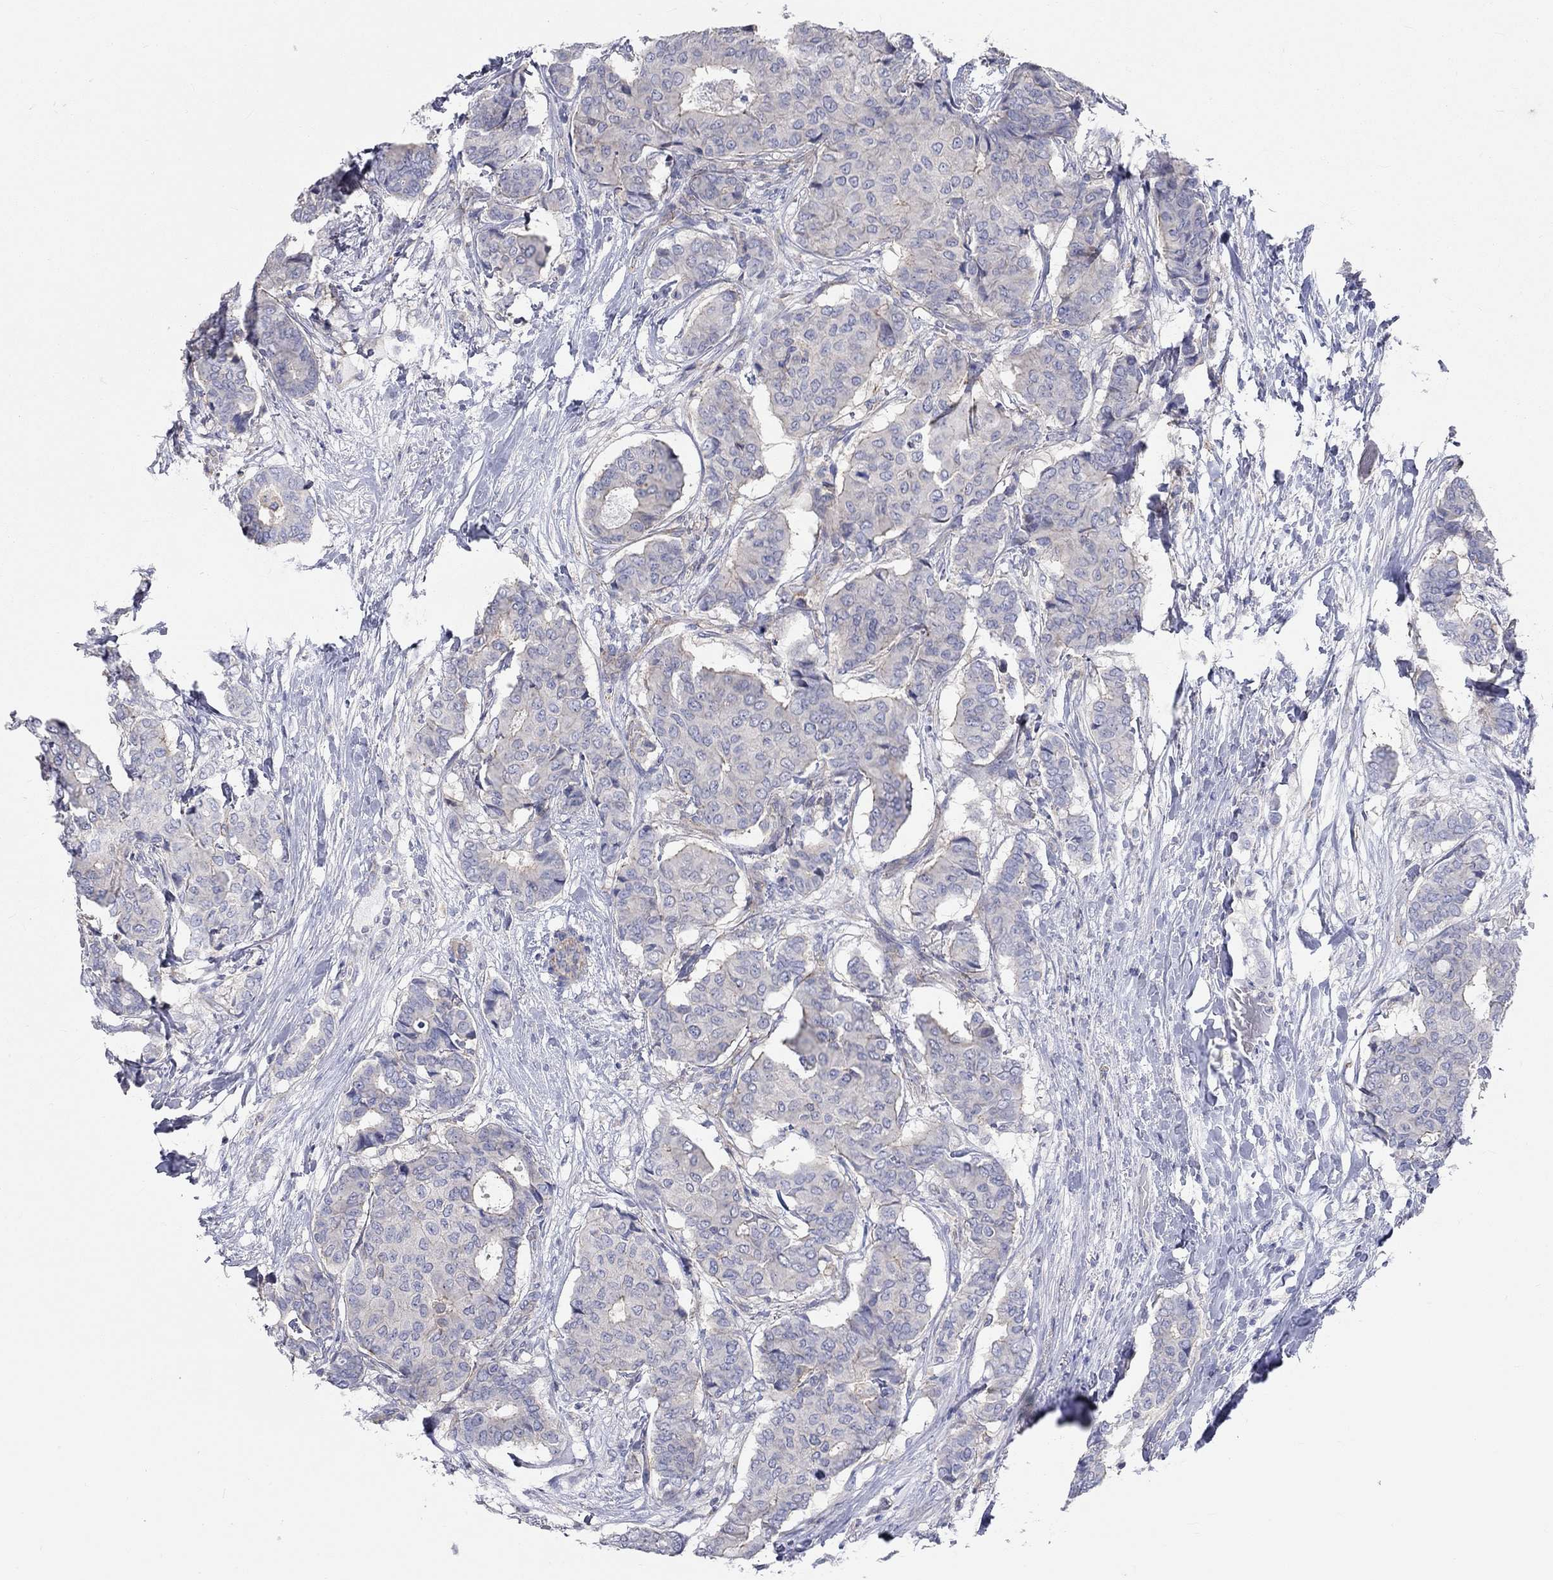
{"staining": {"intensity": "weak", "quantity": "<25%", "location": "cytoplasmic/membranous"}, "tissue": "breast cancer", "cell_type": "Tumor cells", "image_type": "cancer", "snomed": [{"axis": "morphology", "description": "Duct carcinoma"}, {"axis": "topography", "description": "Breast"}], "caption": "The immunohistochemistry (IHC) image has no significant expression in tumor cells of breast cancer tissue.", "gene": "PCDHGA10", "patient": {"sex": "female", "age": 75}}